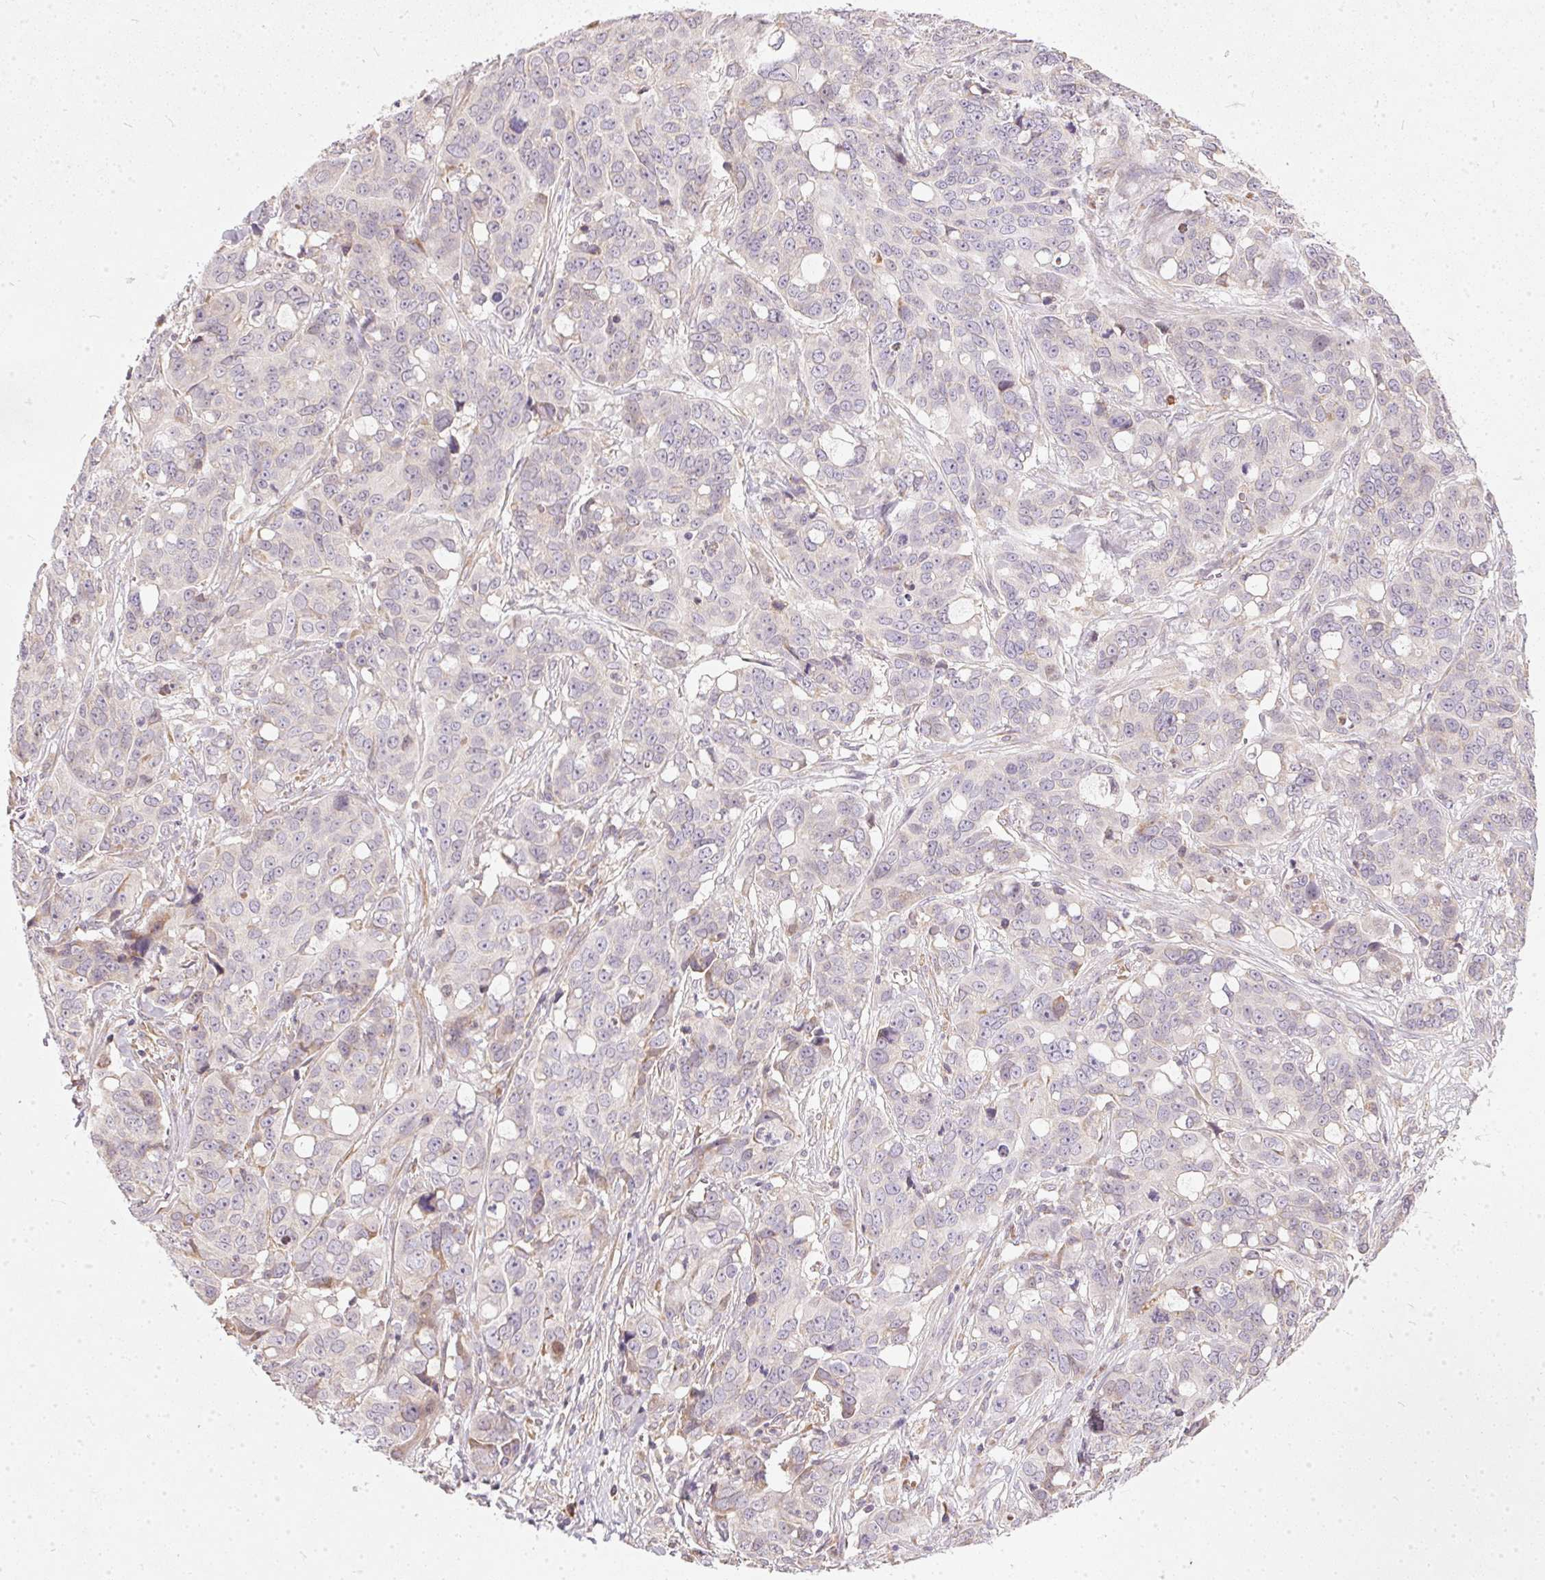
{"staining": {"intensity": "negative", "quantity": "none", "location": "none"}, "tissue": "ovarian cancer", "cell_type": "Tumor cells", "image_type": "cancer", "snomed": [{"axis": "morphology", "description": "Carcinoma, endometroid"}, {"axis": "topography", "description": "Ovary"}], "caption": "Human ovarian endometroid carcinoma stained for a protein using IHC shows no expression in tumor cells.", "gene": "VWA5B2", "patient": {"sex": "female", "age": 78}}